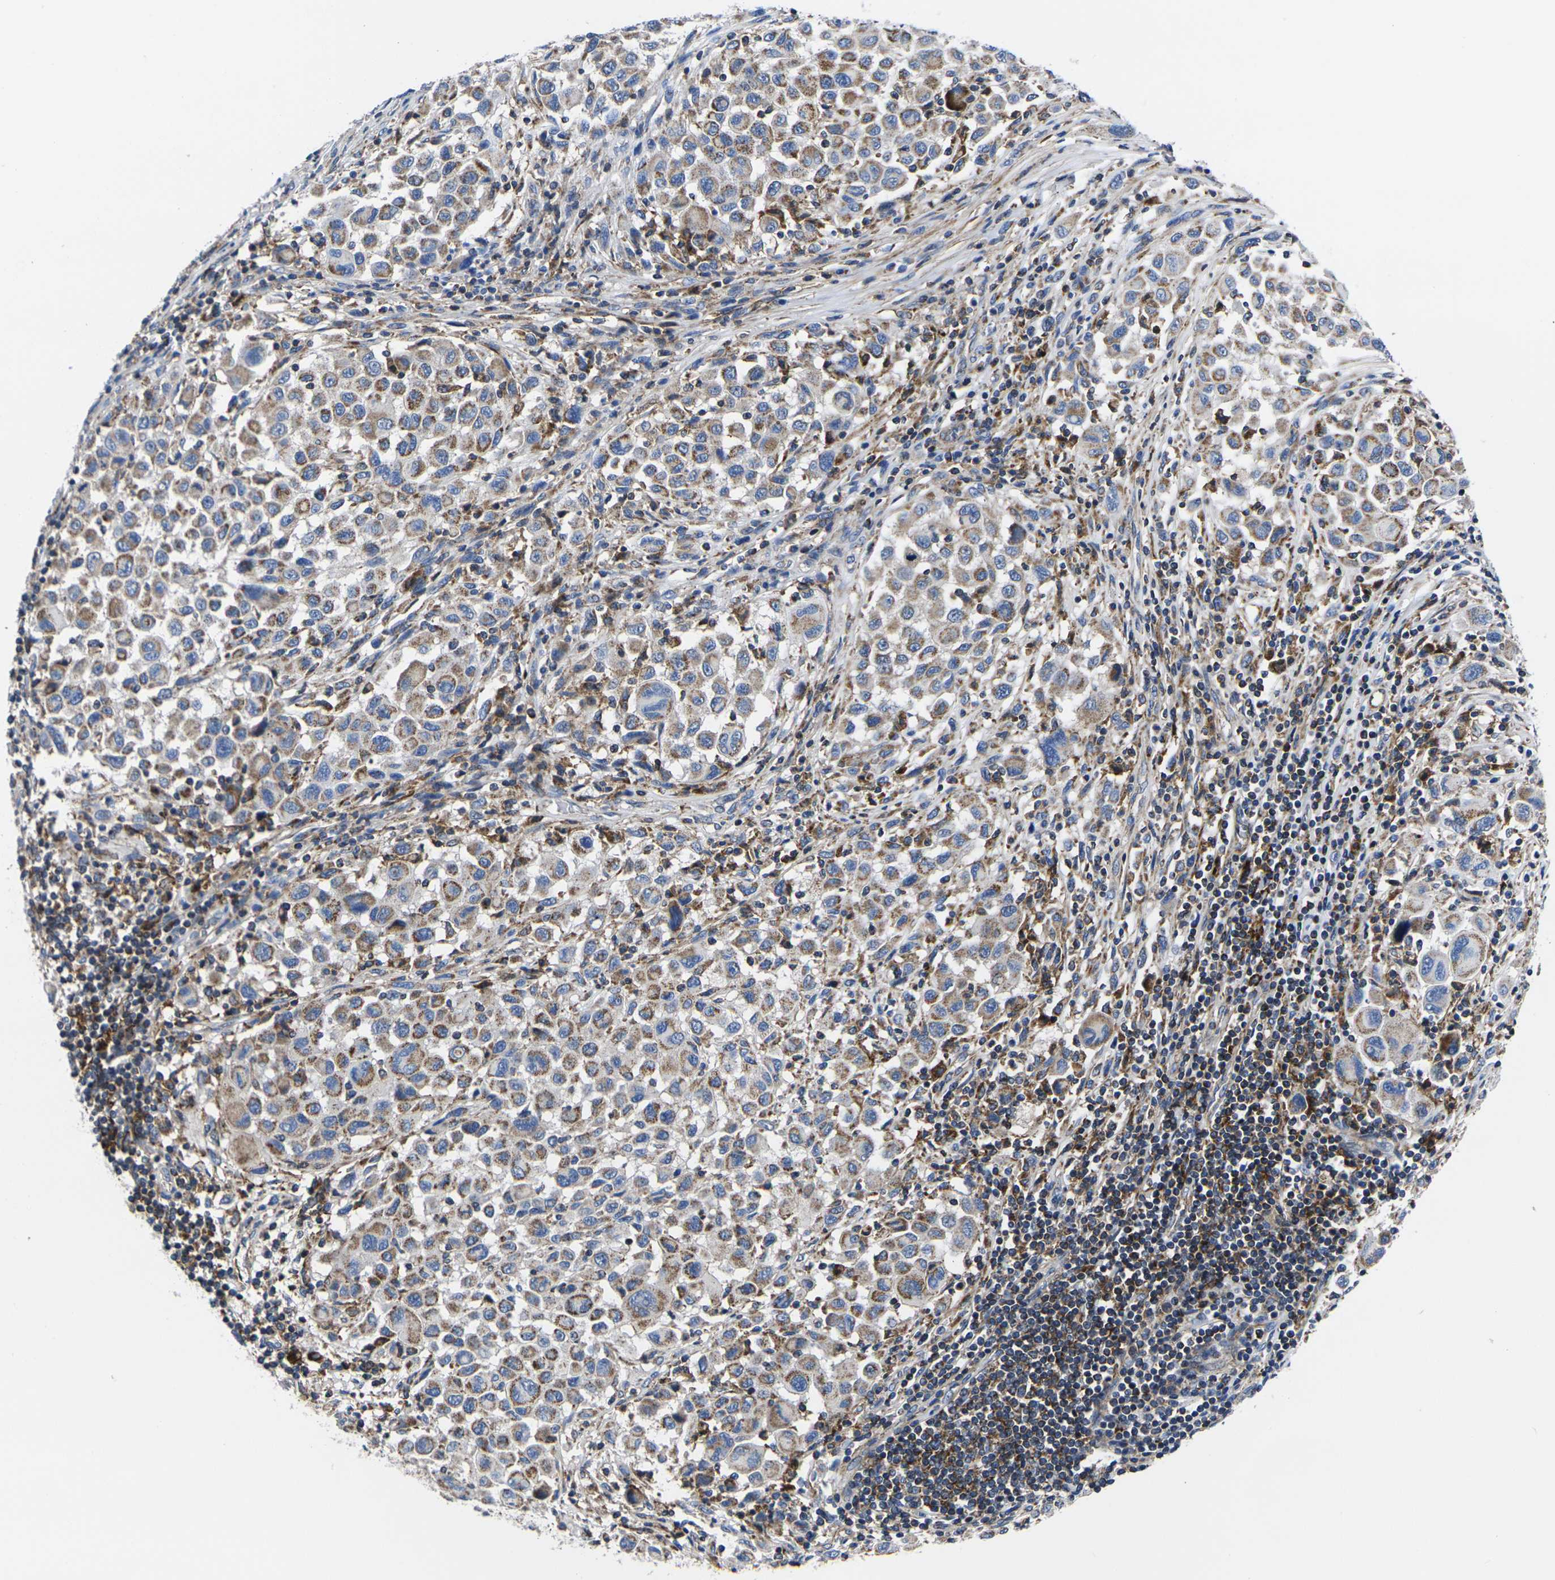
{"staining": {"intensity": "weak", "quantity": ">75%", "location": "cytoplasmic/membranous"}, "tissue": "melanoma", "cell_type": "Tumor cells", "image_type": "cancer", "snomed": [{"axis": "morphology", "description": "Malignant melanoma, Metastatic site"}, {"axis": "topography", "description": "Lymph node"}], "caption": "Melanoma was stained to show a protein in brown. There is low levels of weak cytoplasmic/membranous staining in approximately >75% of tumor cells.", "gene": "GPR4", "patient": {"sex": "male", "age": 61}}